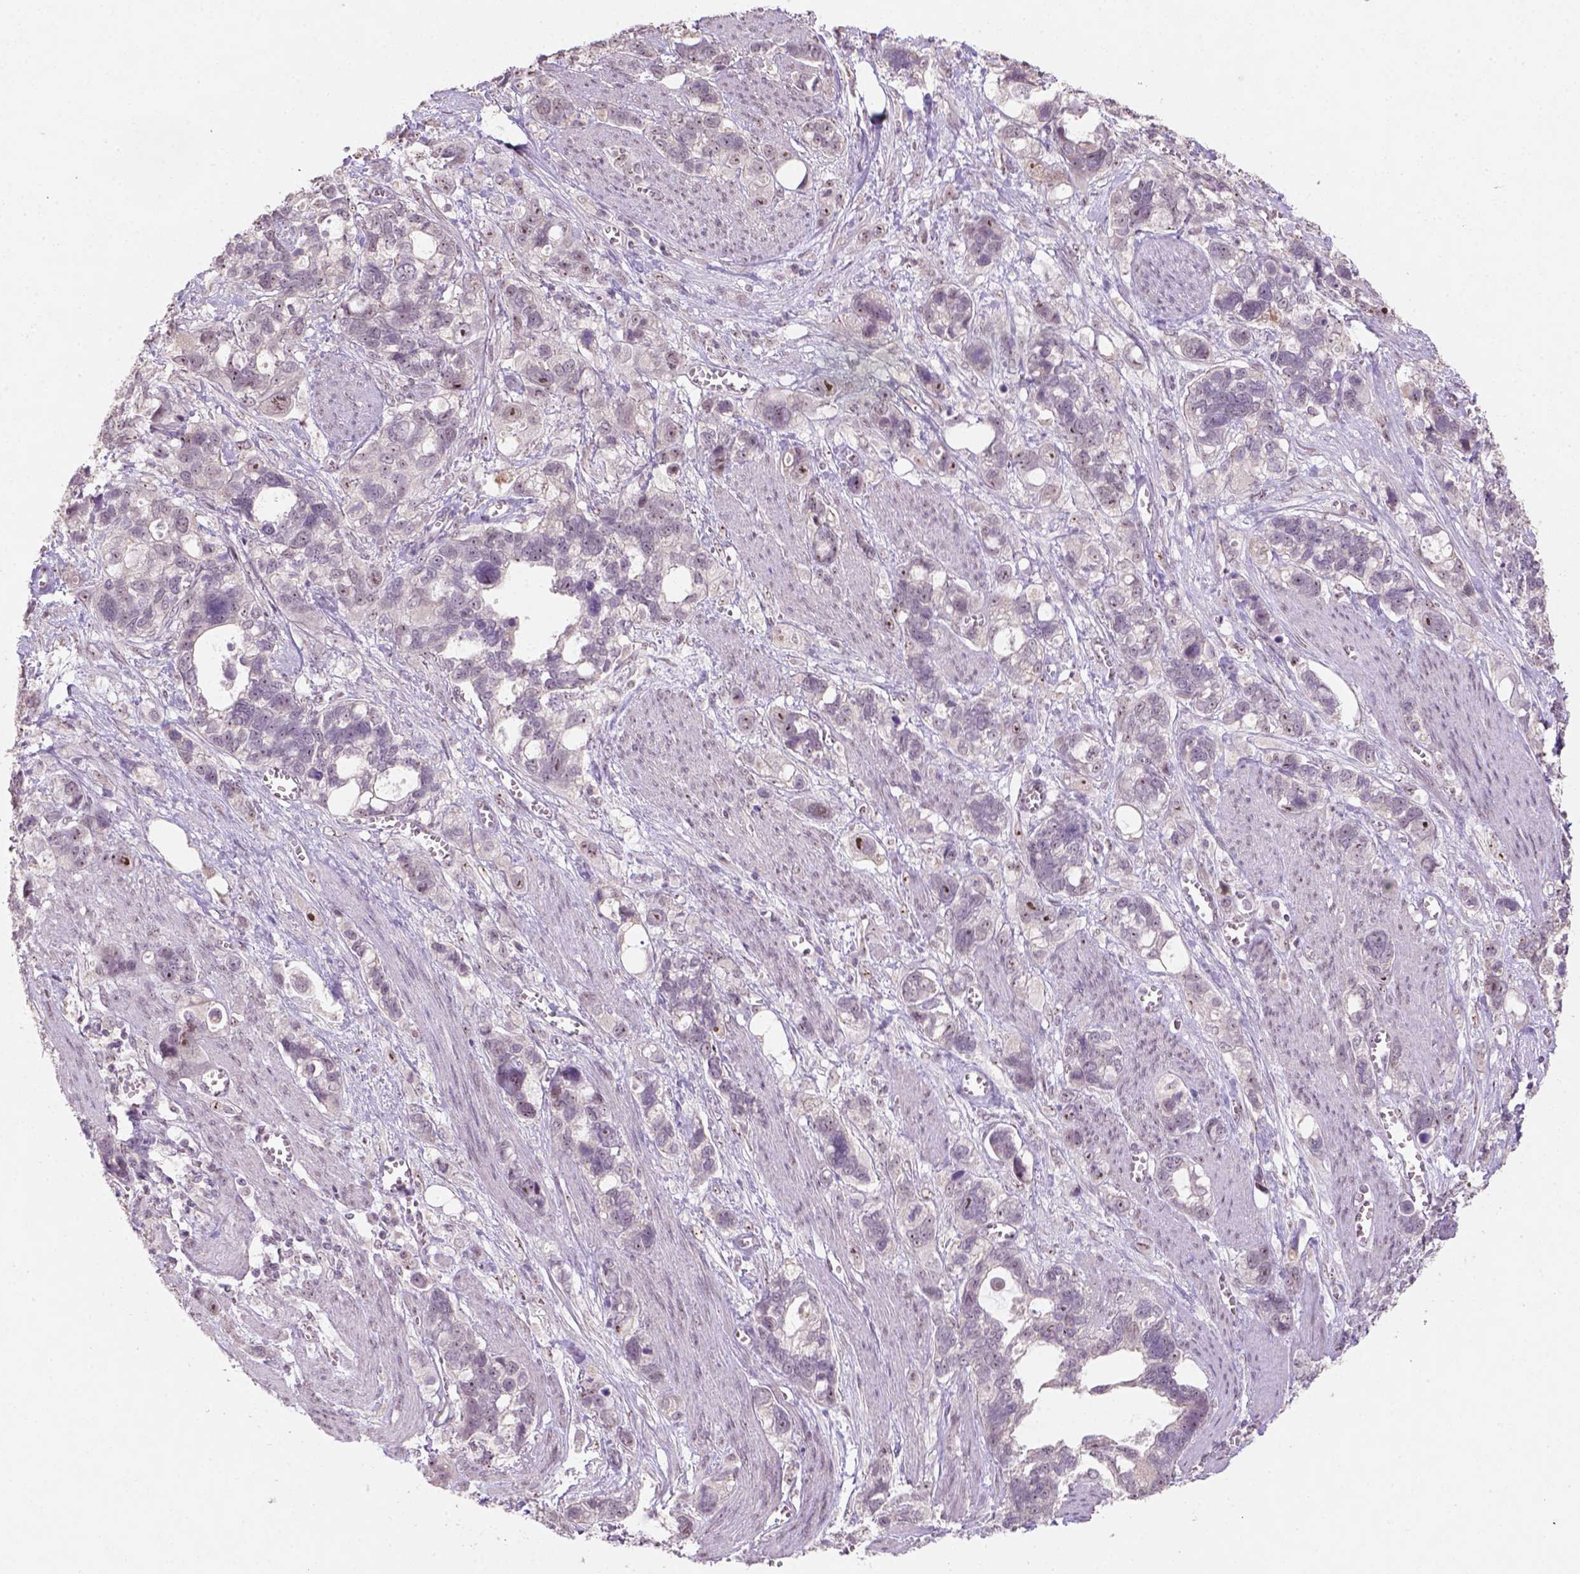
{"staining": {"intensity": "strong", "quantity": "<25%", "location": "nuclear"}, "tissue": "stomach cancer", "cell_type": "Tumor cells", "image_type": "cancer", "snomed": [{"axis": "morphology", "description": "Adenocarcinoma, NOS"}, {"axis": "topography", "description": "Stomach, upper"}], "caption": "Protein staining displays strong nuclear positivity in approximately <25% of tumor cells in stomach adenocarcinoma.", "gene": "DDX50", "patient": {"sex": "female", "age": 81}}